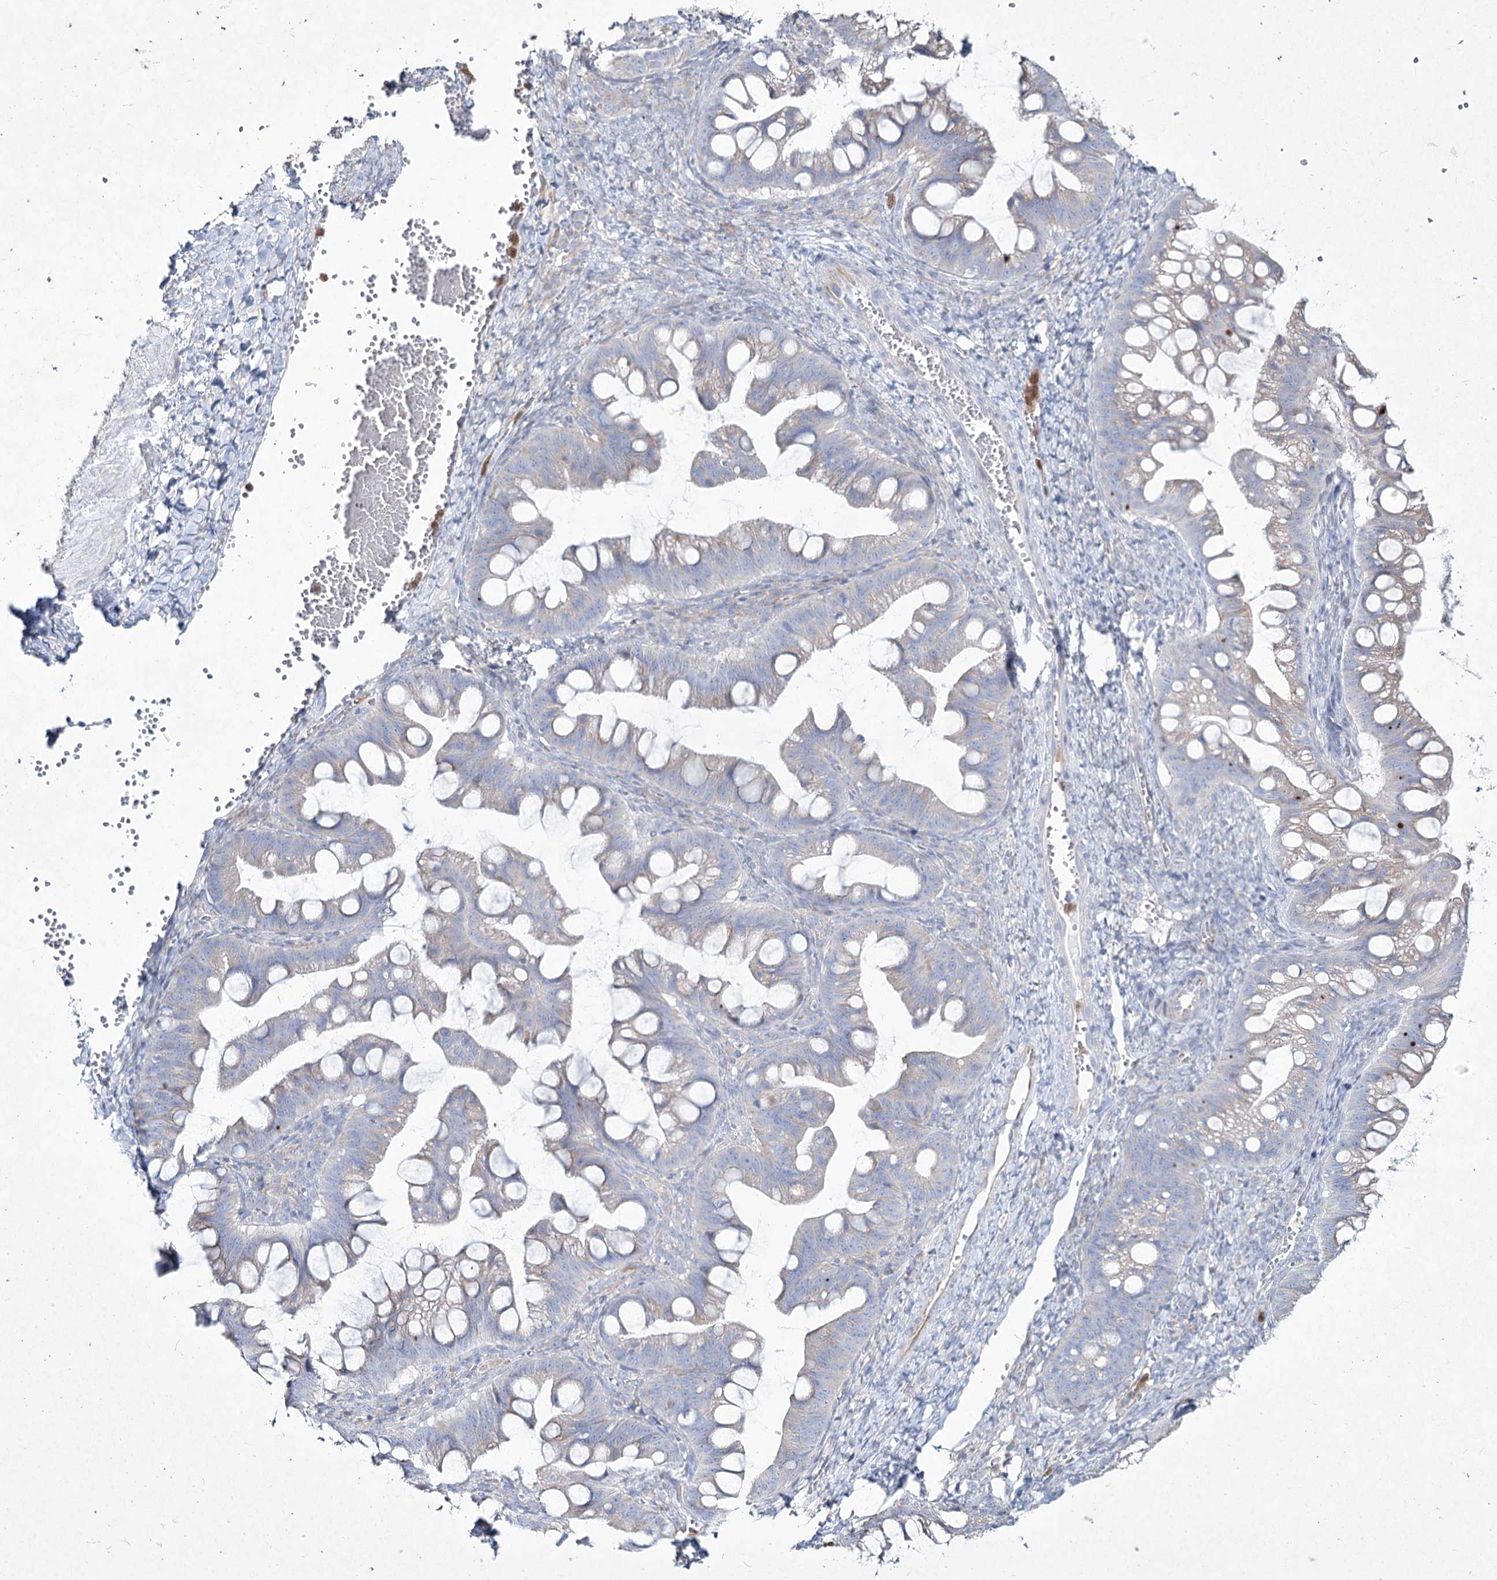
{"staining": {"intensity": "weak", "quantity": "<25%", "location": "cytoplasmic/membranous"}, "tissue": "ovarian cancer", "cell_type": "Tumor cells", "image_type": "cancer", "snomed": [{"axis": "morphology", "description": "Cystadenocarcinoma, mucinous, NOS"}, {"axis": "topography", "description": "Ovary"}], "caption": "An IHC histopathology image of ovarian cancer is shown. There is no staining in tumor cells of ovarian cancer.", "gene": "NIPAL4", "patient": {"sex": "female", "age": 73}}